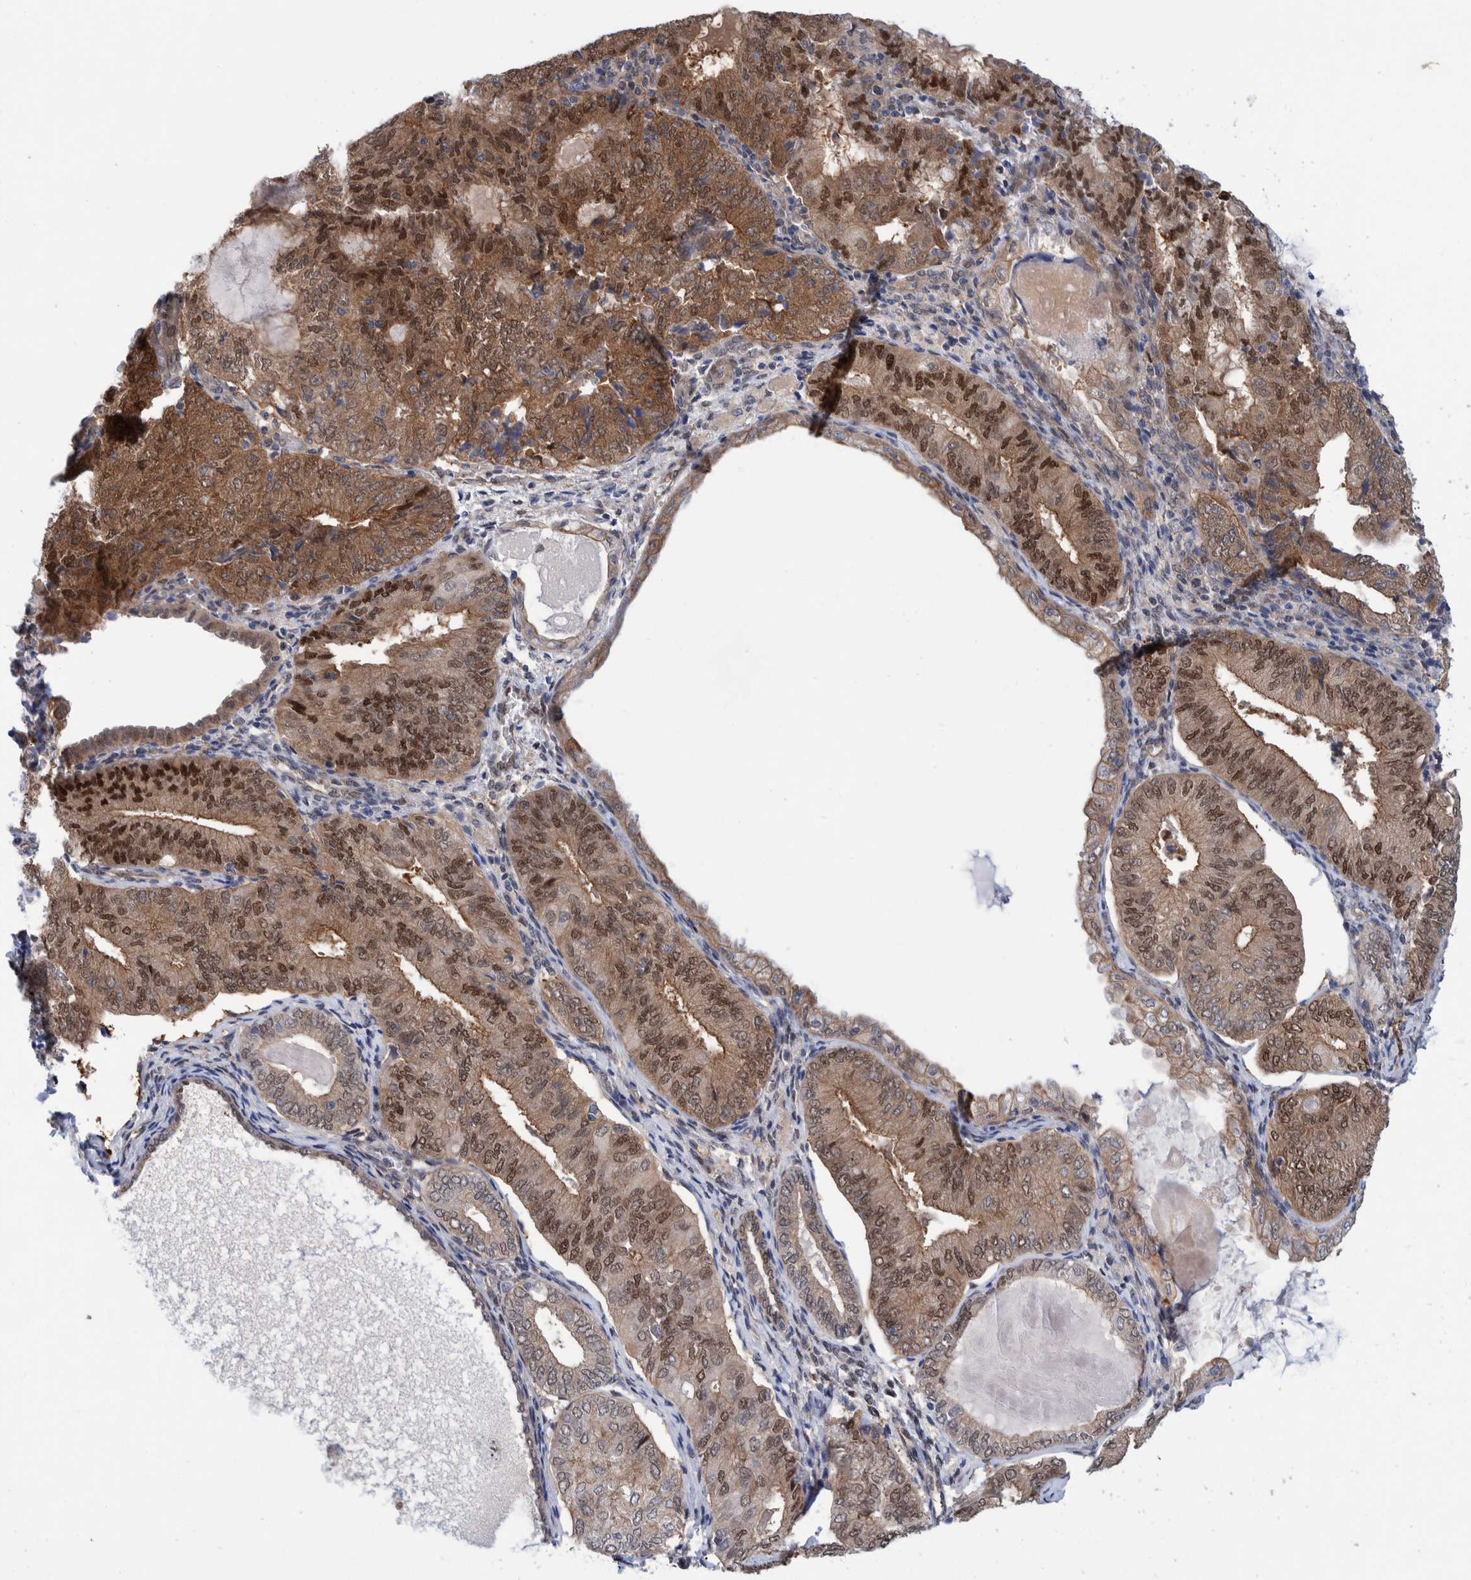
{"staining": {"intensity": "moderate", "quantity": ">75%", "location": "cytoplasmic/membranous,nuclear"}, "tissue": "endometrial cancer", "cell_type": "Tumor cells", "image_type": "cancer", "snomed": [{"axis": "morphology", "description": "Adenocarcinoma, NOS"}, {"axis": "topography", "description": "Endometrium"}], "caption": "Protein staining exhibits moderate cytoplasmic/membranous and nuclear staining in approximately >75% of tumor cells in endometrial adenocarcinoma. The staining was performed using DAB (3,3'-diaminobenzidine), with brown indicating positive protein expression. Nuclei are stained blue with hematoxylin.", "gene": "PFAS", "patient": {"sex": "female", "age": 81}}